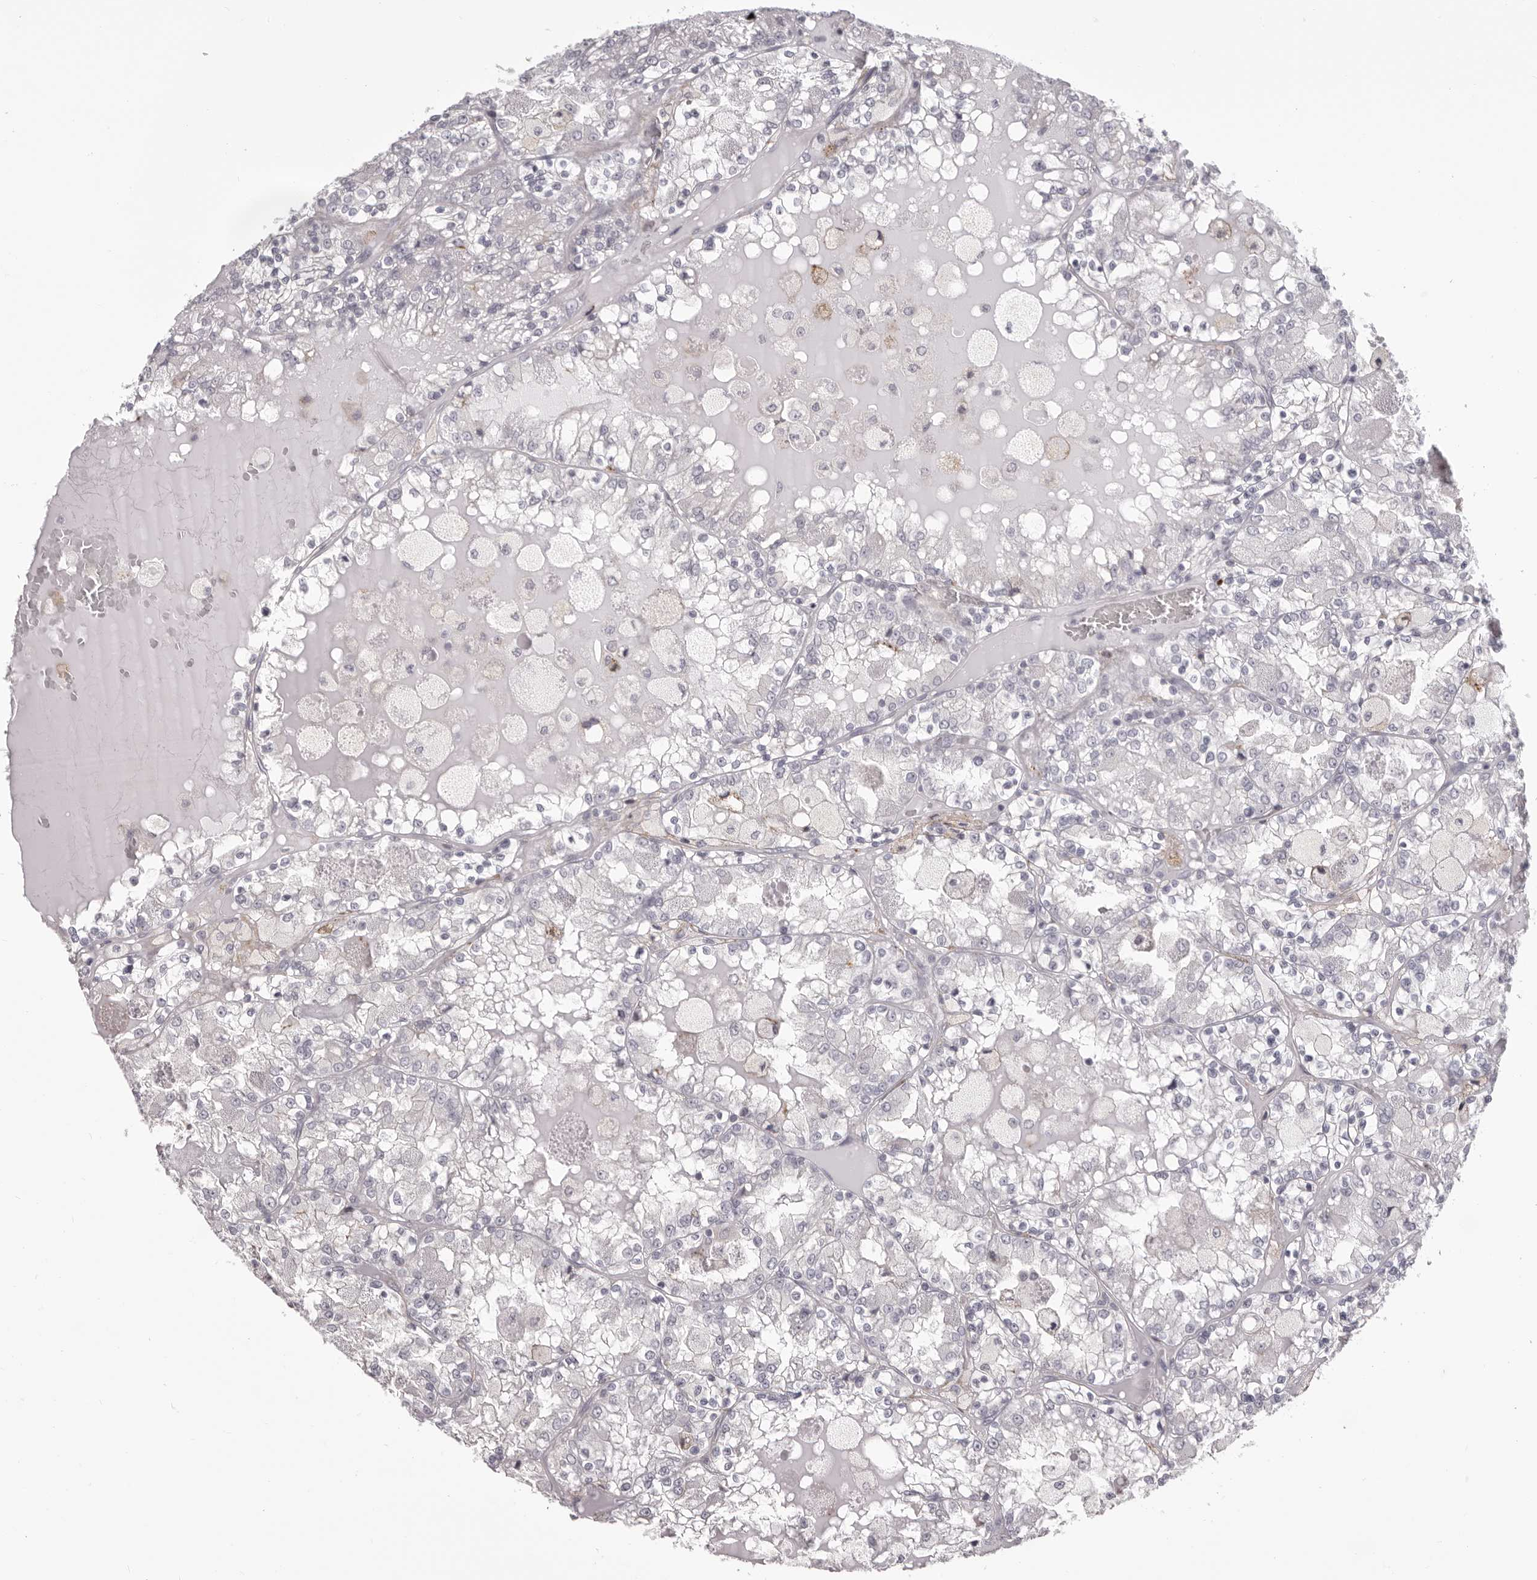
{"staining": {"intensity": "negative", "quantity": "none", "location": "none"}, "tissue": "renal cancer", "cell_type": "Tumor cells", "image_type": "cancer", "snomed": [{"axis": "morphology", "description": "Adenocarcinoma, NOS"}, {"axis": "topography", "description": "Kidney"}], "caption": "IHC image of neoplastic tissue: human adenocarcinoma (renal) stained with DAB displays no significant protein staining in tumor cells.", "gene": "OTUD3", "patient": {"sex": "female", "age": 56}}